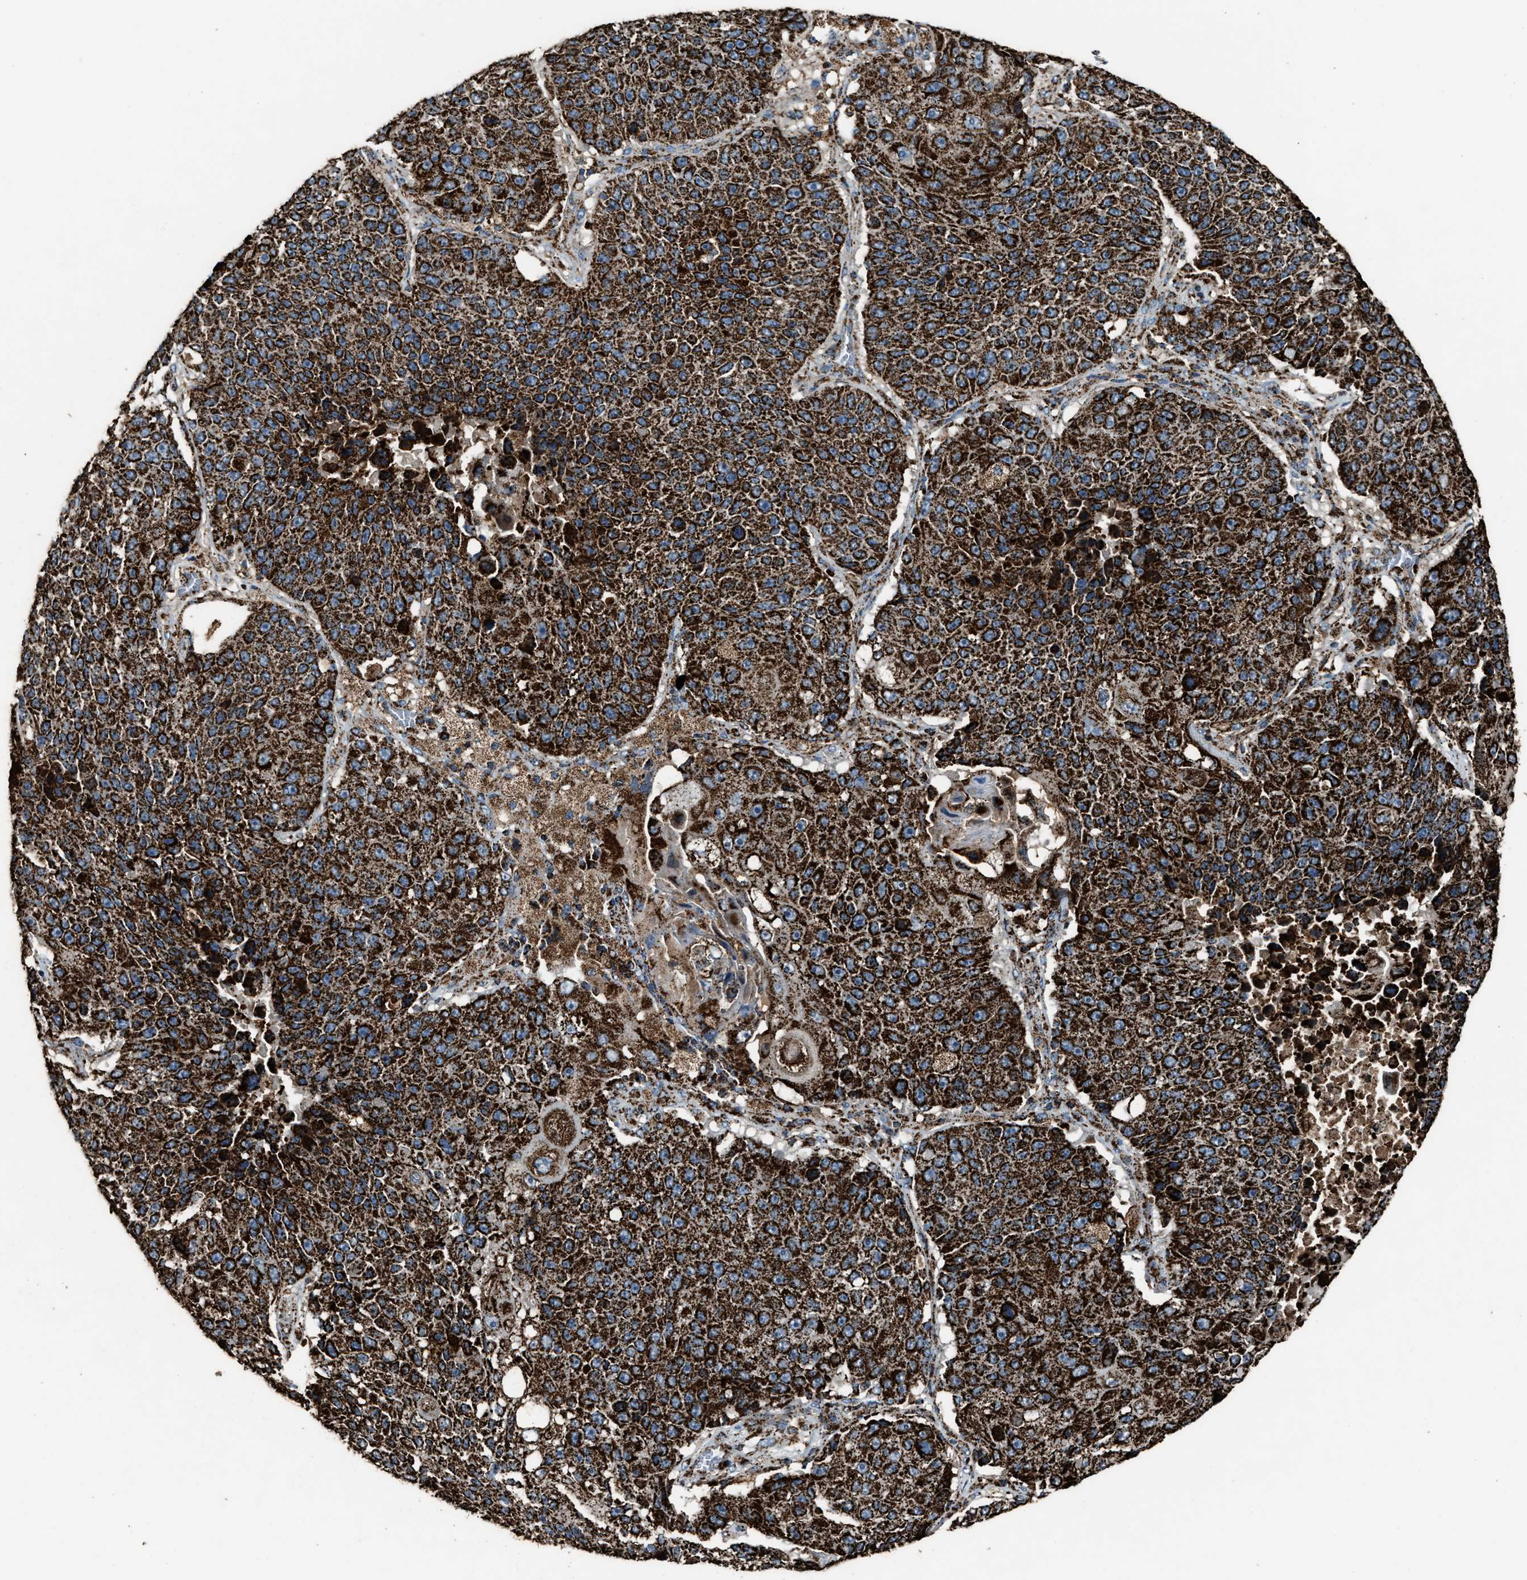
{"staining": {"intensity": "strong", "quantity": ">75%", "location": "cytoplasmic/membranous"}, "tissue": "lung cancer", "cell_type": "Tumor cells", "image_type": "cancer", "snomed": [{"axis": "morphology", "description": "Squamous cell carcinoma, NOS"}, {"axis": "topography", "description": "Lung"}], "caption": "Protein expression by immunohistochemistry shows strong cytoplasmic/membranous positivity in approximately >75% of tumor cells in squamous cell carcinoma (lung). (brown staining indicates protein expression, while blue staining denotes nuclei).", "gene": "MDH2", "patient": {"sex": "male", "age": 61}}